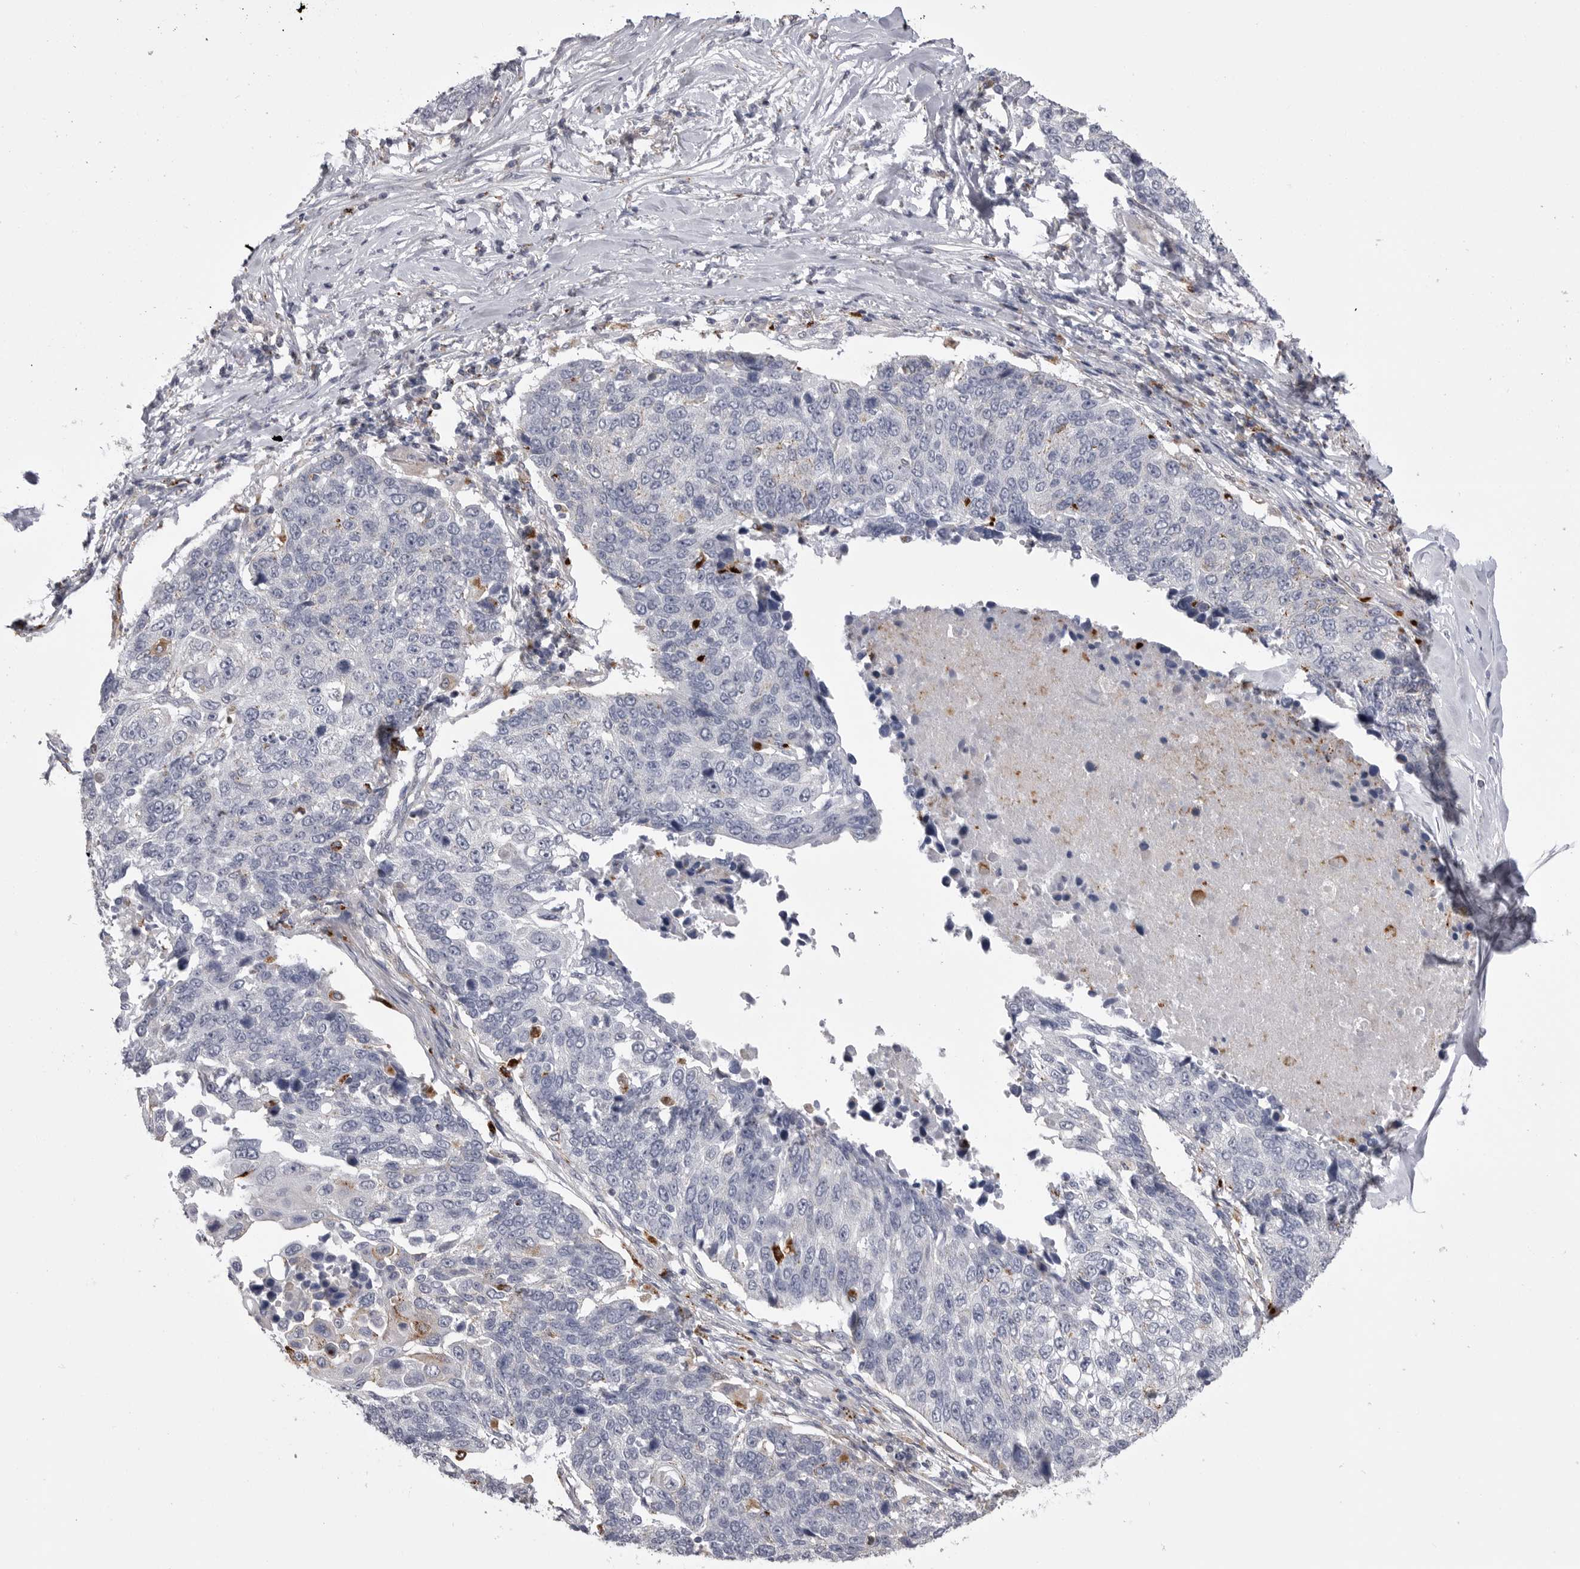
{"staining": {"intensity": "negative", "quantity": "none", "location": "none"}, "tissue": "lung cancer", "cell_type": "Tumor cells", "image_type": "cancer", "snomed": [{"axis": "morphology", "description": "Squamous cell carcinoma, NOS"}, {"axis": "topography", "description": "Lung"}], "caption": "Immunohistochemical staining of lung squamous cell carcinoma displays no significant staining in tumor cells.", "gene": "PSPN", "patient": {"sex": "male", "age": 66}}